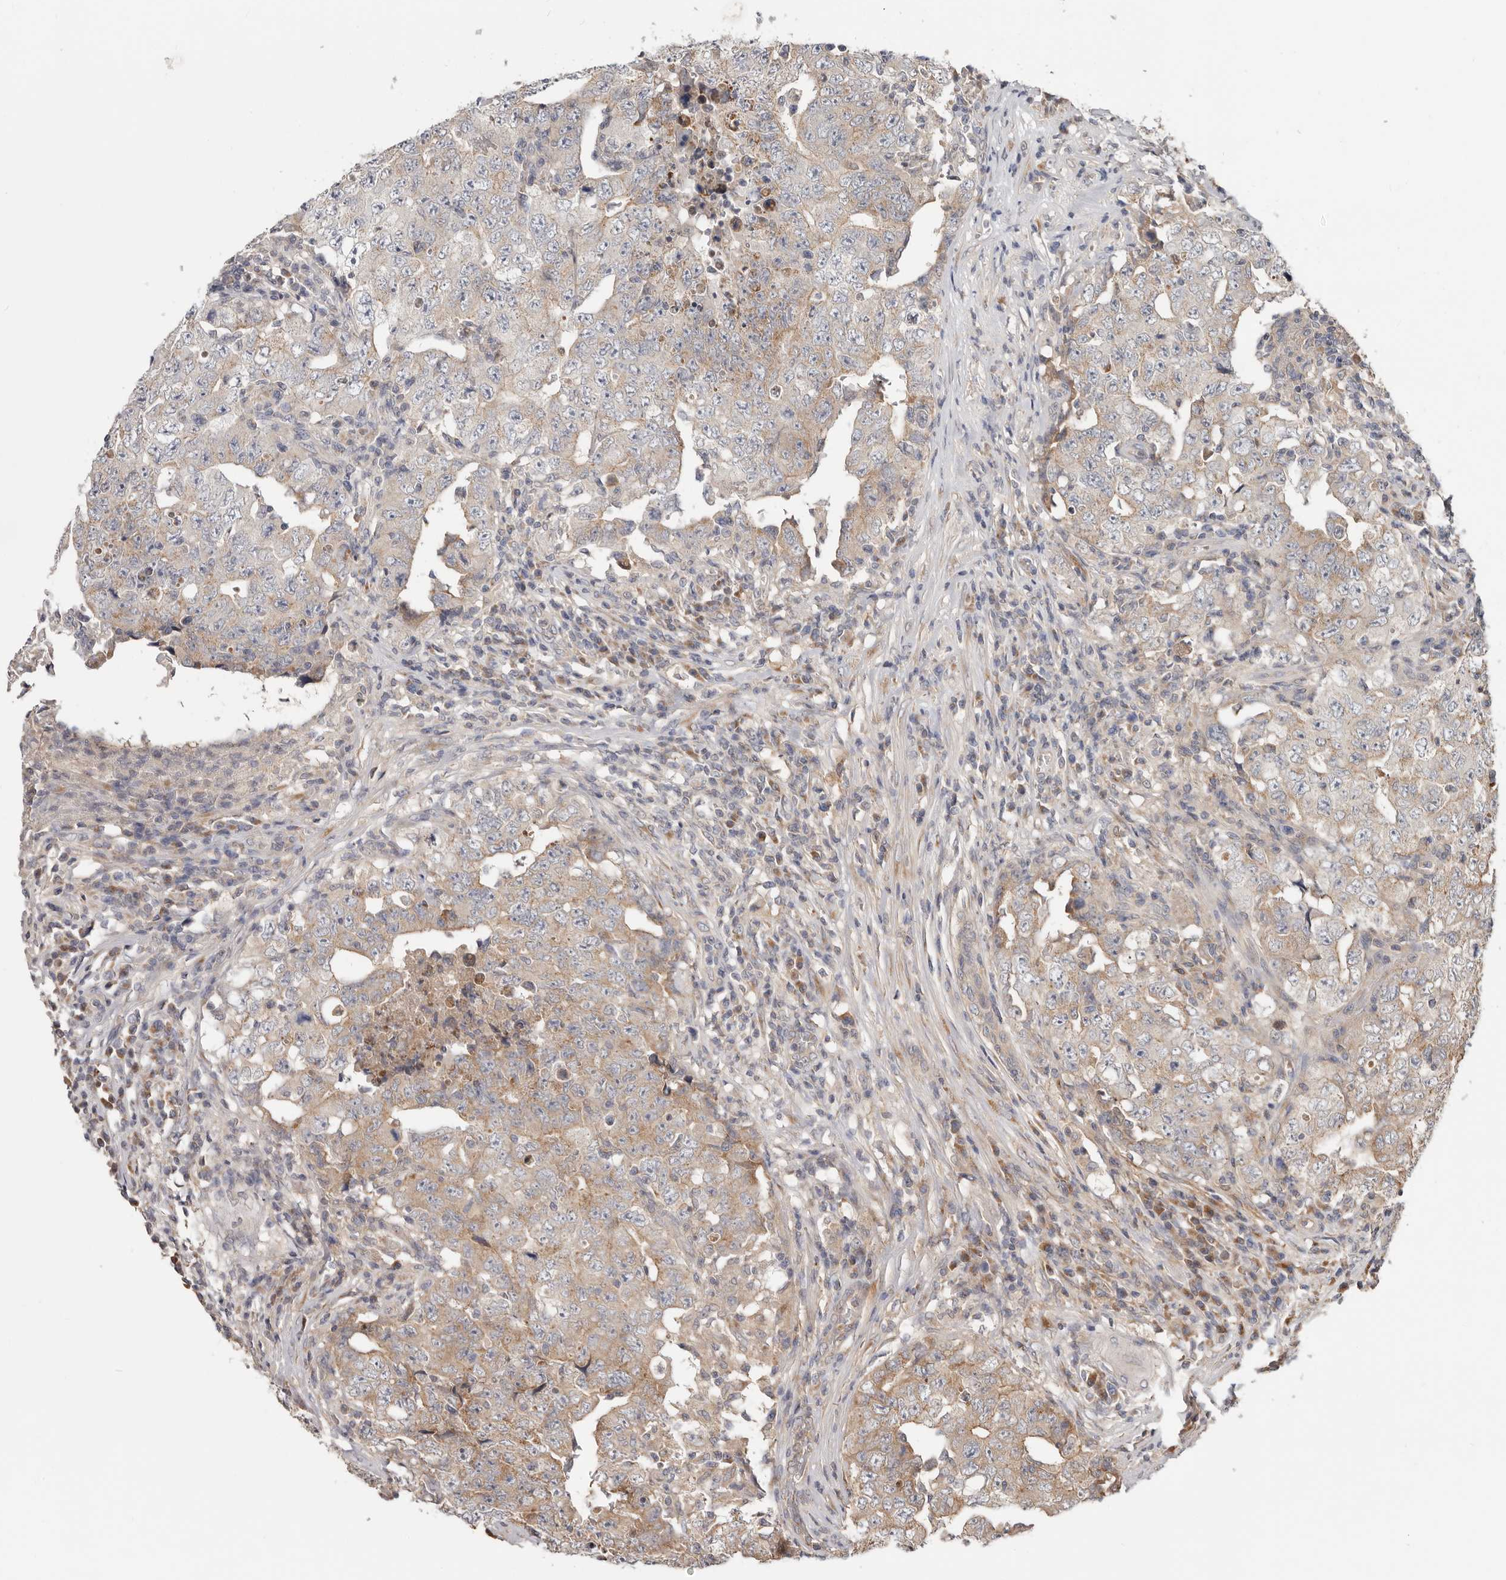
{"staining": {"intensity": "moderate", "quantity": "25%-75%", "location": "cytoplasmic/membranous"}, "tissue": "testis cancer", "cell_type": "Tumor cells", "image_type": "cancer", "snomed": [{"axis": "morphology", "description": "Carcinoma, Embryonal, NOS"}, {"axis": "topography", "description": "Testis"}], "caption": "High-magnification brightfield microscopy of embryonal carcinoma (testis) stained with DAB (brown) and counterstained with hematoxylin (blue). tumor cells exhibit moderate cytoplasmic/membranous expression is present in approximately25%-75% of cells.", "gene": "LRP6", "patient": {"sex": "male", "age": 26}}